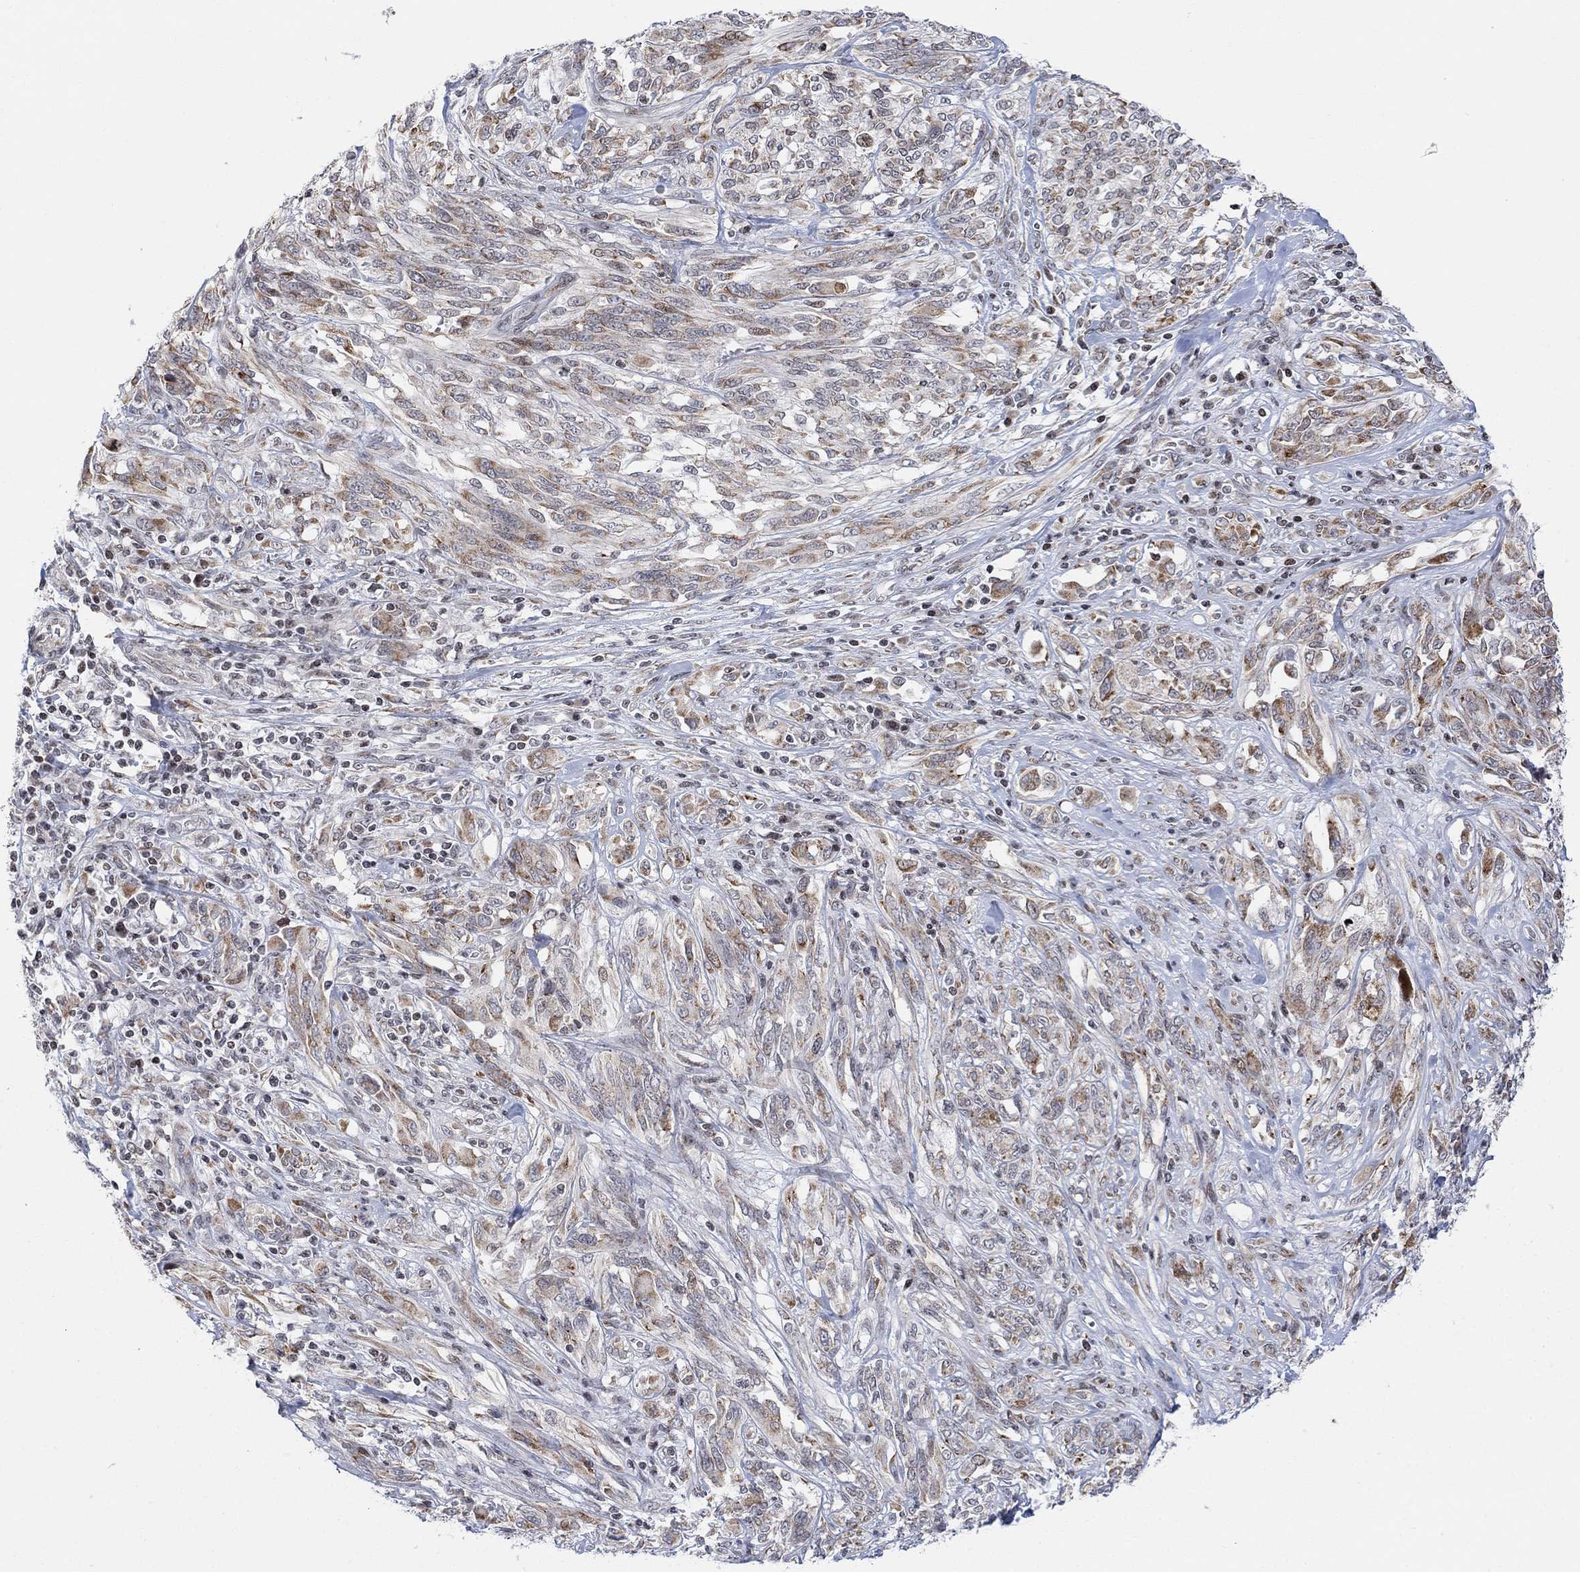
{"staining": {"intensity": "moderate", "quantity": "25%-75%", "location": "cytoplasmic/membranous"}, "tissue": "melanoma", "cell_type": "Tumor cells", "image_type": "cancer", "snomed": [{"axis": "morphology", "description": "Malignant melanoma, NOS"}, {"axis": "topography", "description": "Skin"}], "caption": "Protein staining by immunohistochemistry (IHC) demonstrates moderate cytoplasmic/membranous staining in about 25%-75% of tumor cells in malignant melanoma.", "gene": "ABHD14A", "patient": {"sex": "female", "age": 91}}